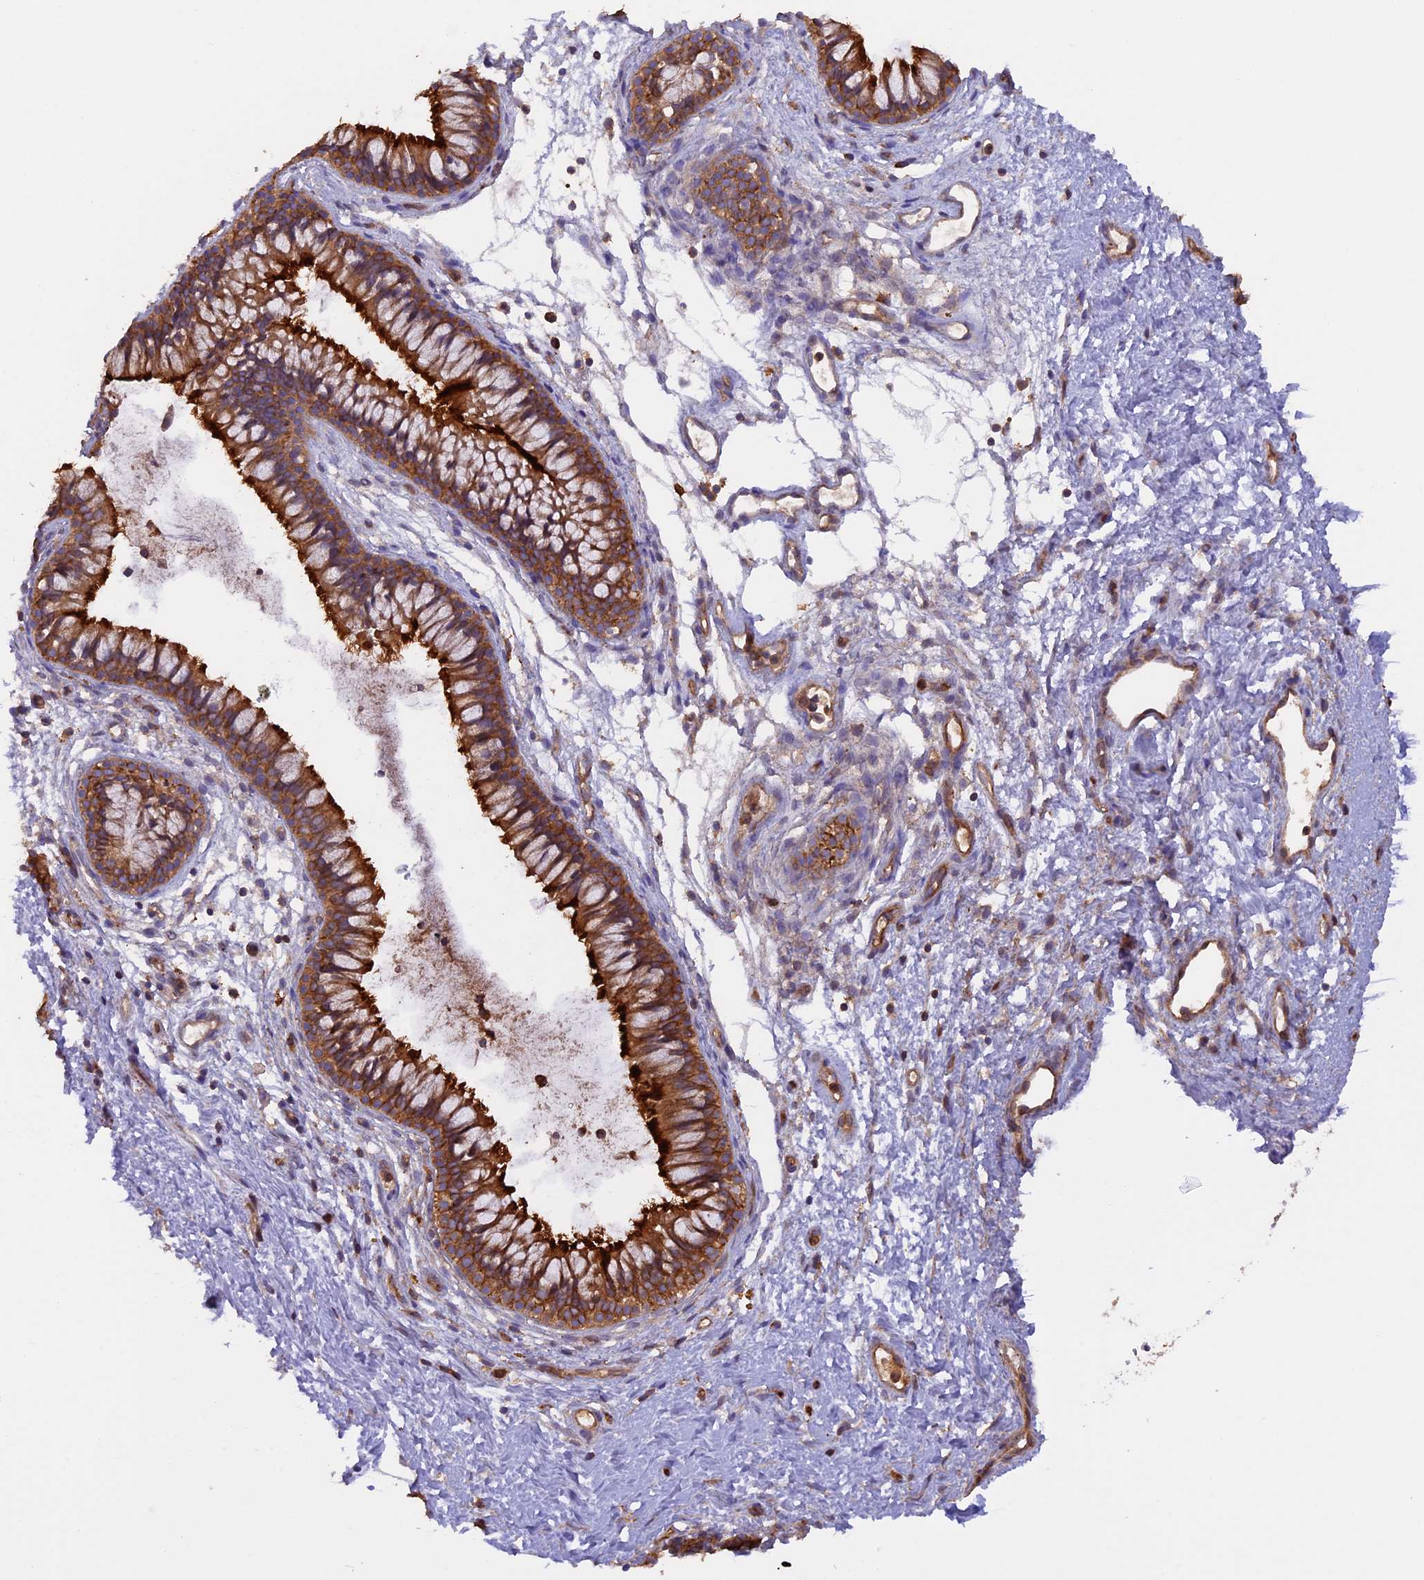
{"staining": {"intensity": "strong", "quantity": ">75%", "location": "cytoplasmic/membranous"}, "tissue": "nasopharynx", "cell_type": "Respiratory epithelial cells", "image_type": "normal", "snomed": [{"axis": "morphology", "description": "Normal tissue, NOS"}, {"axis": "topography", "description": "Nasopharynx"}], "caption": "Immunohistochemistry (IHC) histopathology image of unremarkable human nasopharynx stained for a protein (brown), which exhibits high levels of strong cytoplasmic/membranous positivity in approximately >75% of respiratory epithelial cells.", "gene": "GAS8", "patient": {"sex": "male", "age": 82}}